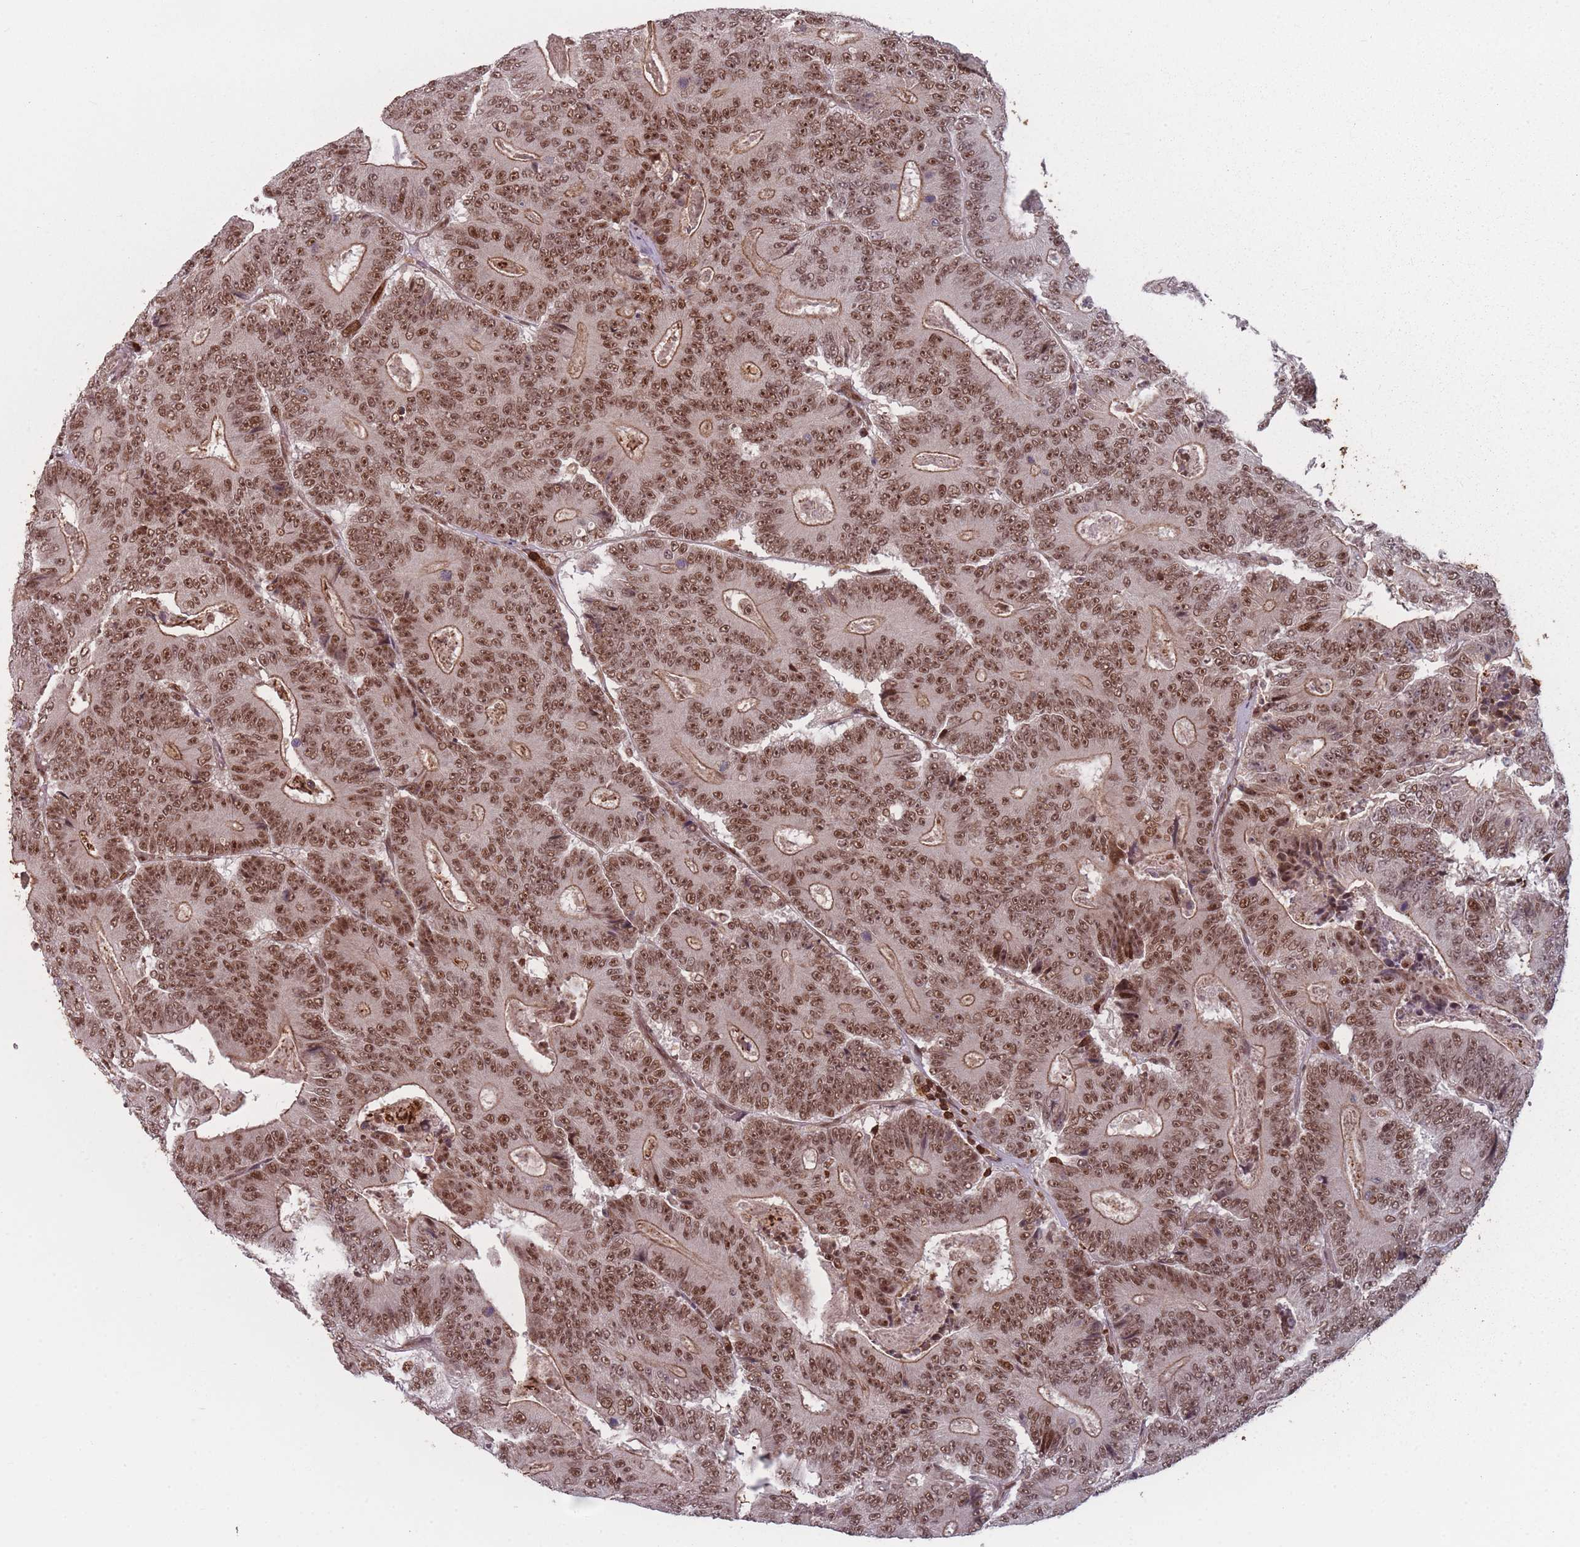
{"staining": {"intensity": "moderate", "quantity": ">75%", "location": "cytoplasmic/membranous,nuclear"}, "tissue": "colorectal cancer", "cell_type": "Tumor cells", "image_type": "cancer", "snomed": [{"axis": "morphology", "description": "Adenocarcinoma, NOS"}, {"axis": "topography", "description": "Colon"}], "caption": "Immunohistochemistry (IHC) of colorectal adenocarcinoma demonstrates medium levels of moderate cytoplasmic/membranous and nuclear staining in approximately >75% of tumor cells.", "gene": "WDR55", "patient": {"sex": "male", "age": 83}}